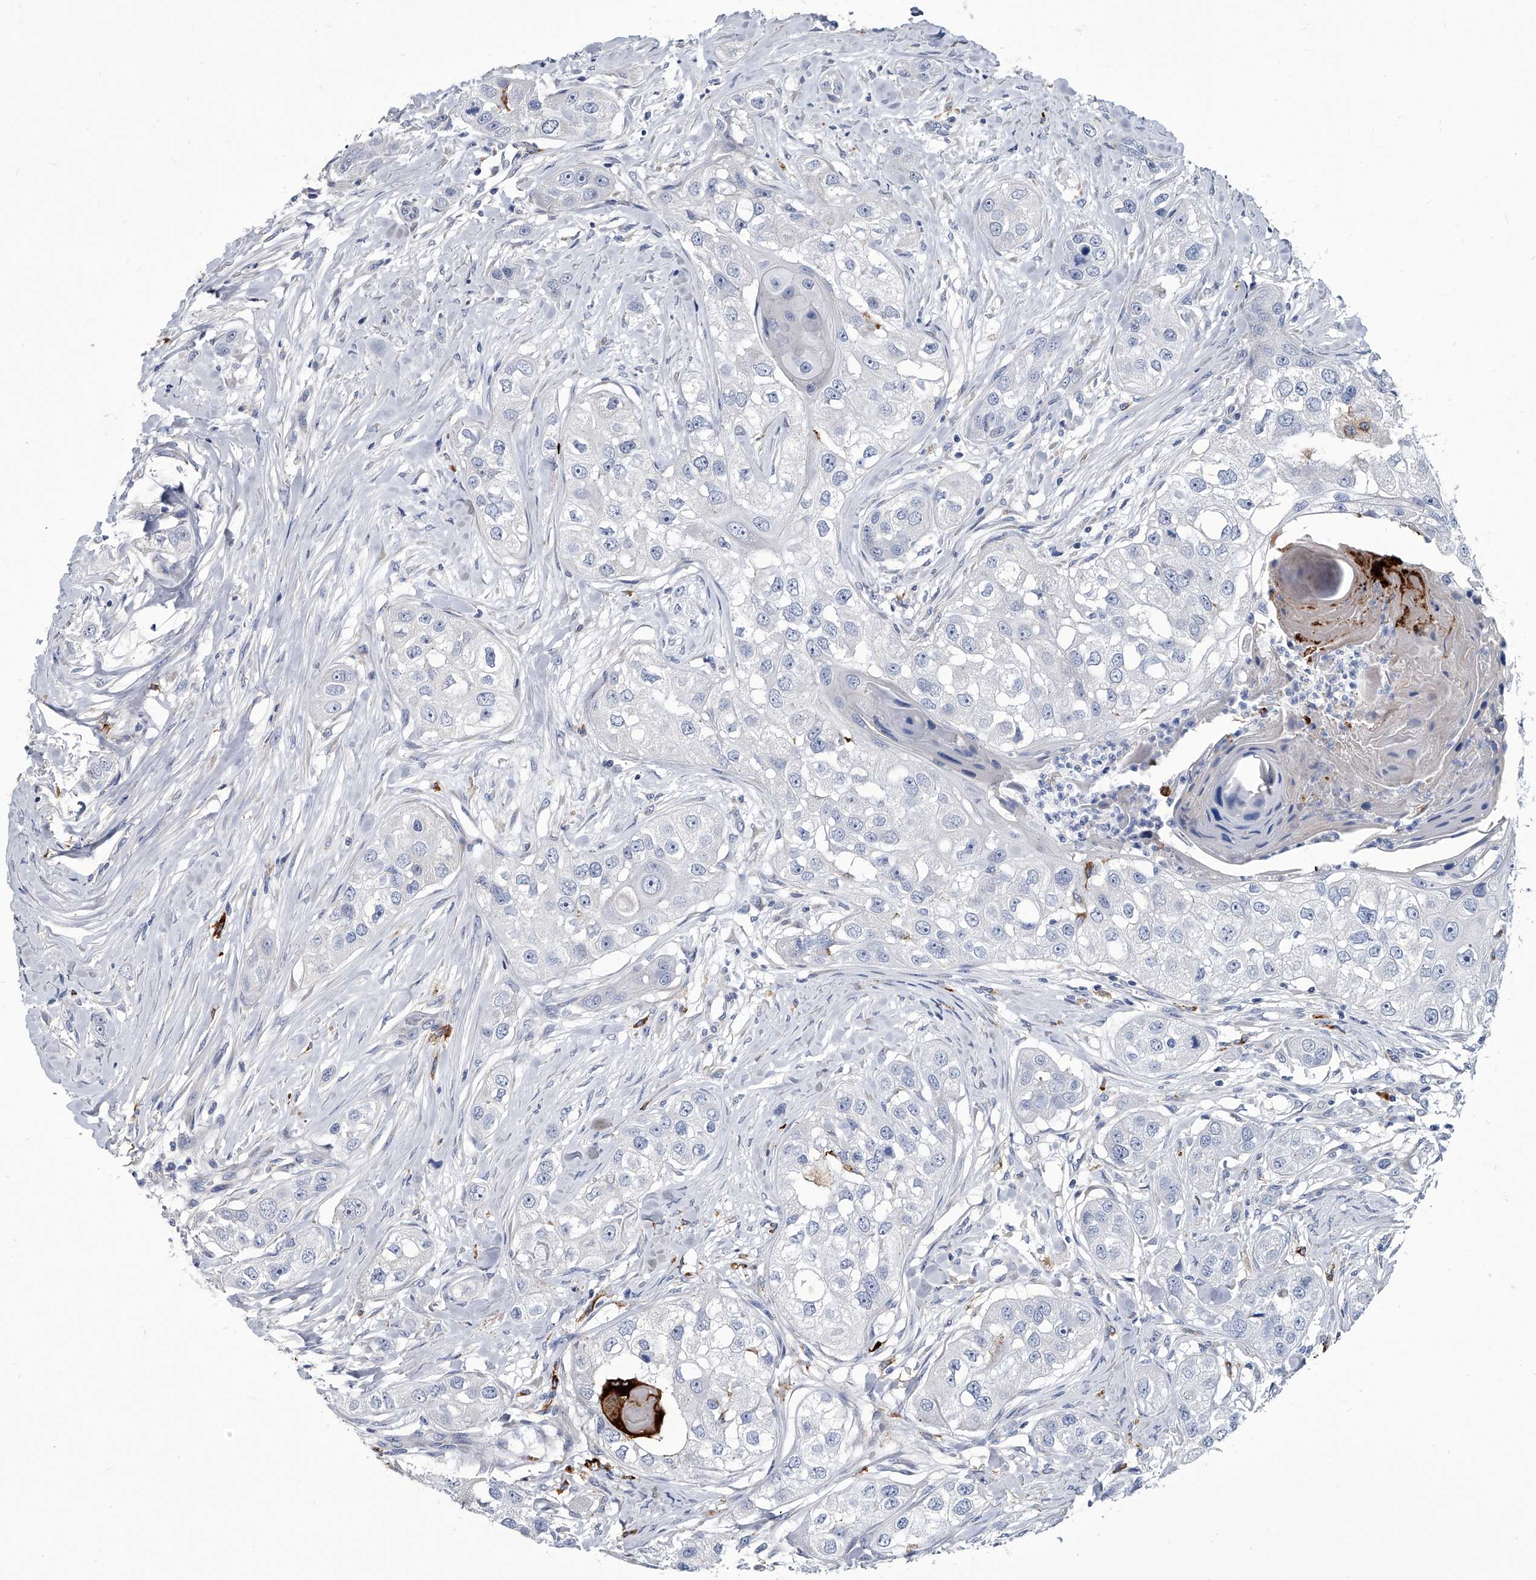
{"staining": {"intensity": "negative", "quantity": "none", "location": "none"}, "tissue": "head and neck cancer", "cell_type": "Tumor cells", "image_type": "cancer", "snomed": [{"axis": "morphology", "description": "Normal tissue, NOS"}, {"axis": "morphology", "description": "Squamous cell carcinoma, NOS"}, {"axis": "topography", "description": "Skeletal muscle"}, {"axis": "topography", "description": "Head-Neck"}], "caption": "Tumor cells are negative for brown protein staining in head and neck cancer (squamous cell carcinoma).", "gene": "SPP1", "patient": {"sex": "male", "age": 51}}